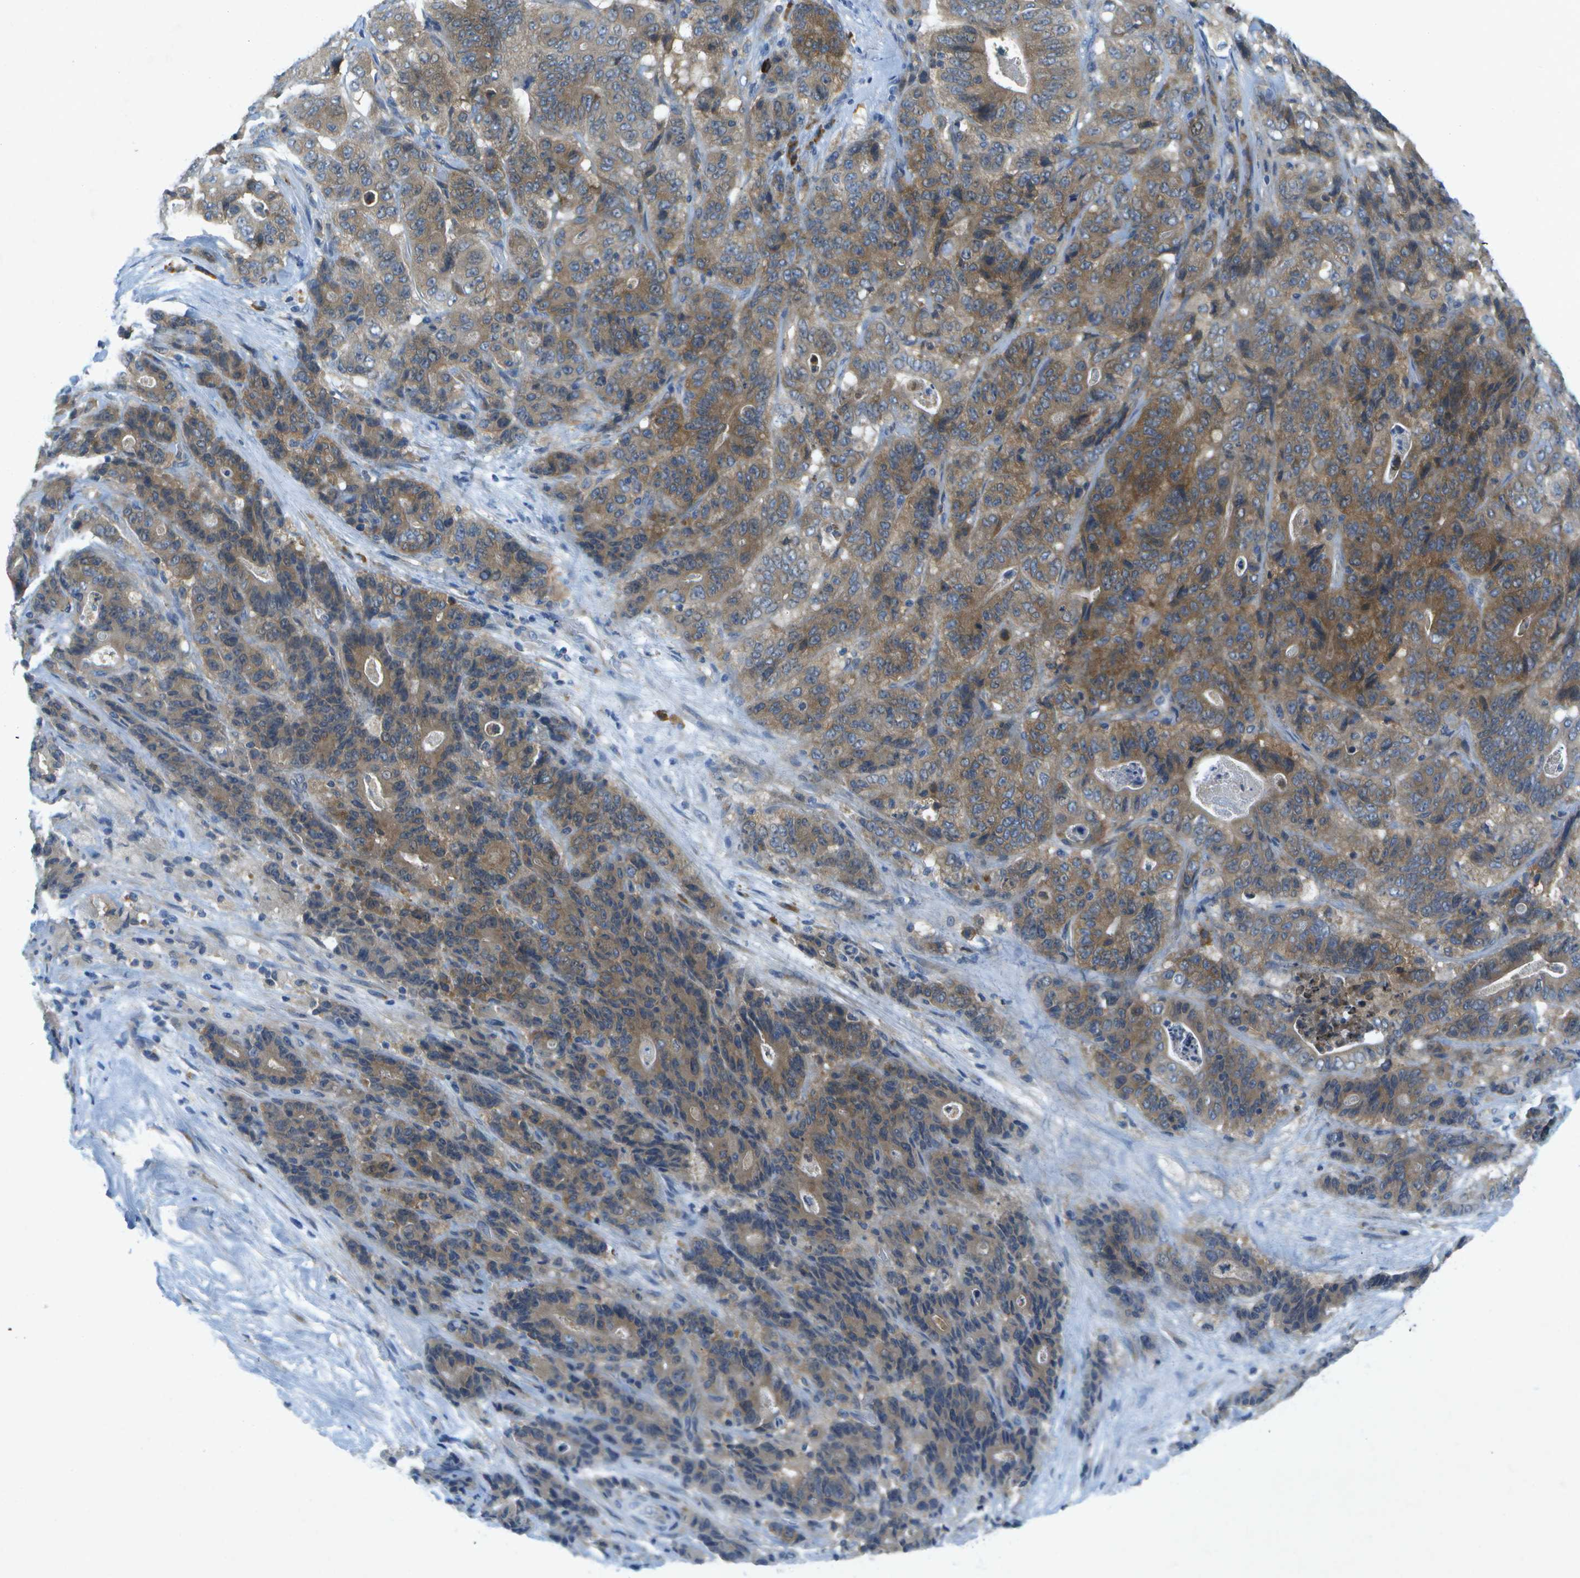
{"staining": {"intensity": "moderate", "quantity": ">75%", "location": "cytoplasmic/membranous"}, "tissue": "stomach cancer", "cell_type": "Tumor cells", "image_type": "cancer", "snomed": [{"axis": "morphology", "description": "Adenocarcinoma, NOS"}, {"axis": "topography", "description": "Stomach"}], "caption": "High-power microscopy captured an IHC histopathology image of stomach adenocarcinoma, revealing moderate cytoplasmic/membranous staining in approximately >75% of tumor cells.", "gene": "WNK2", "patient": {"sex": "female", "age": 73}}